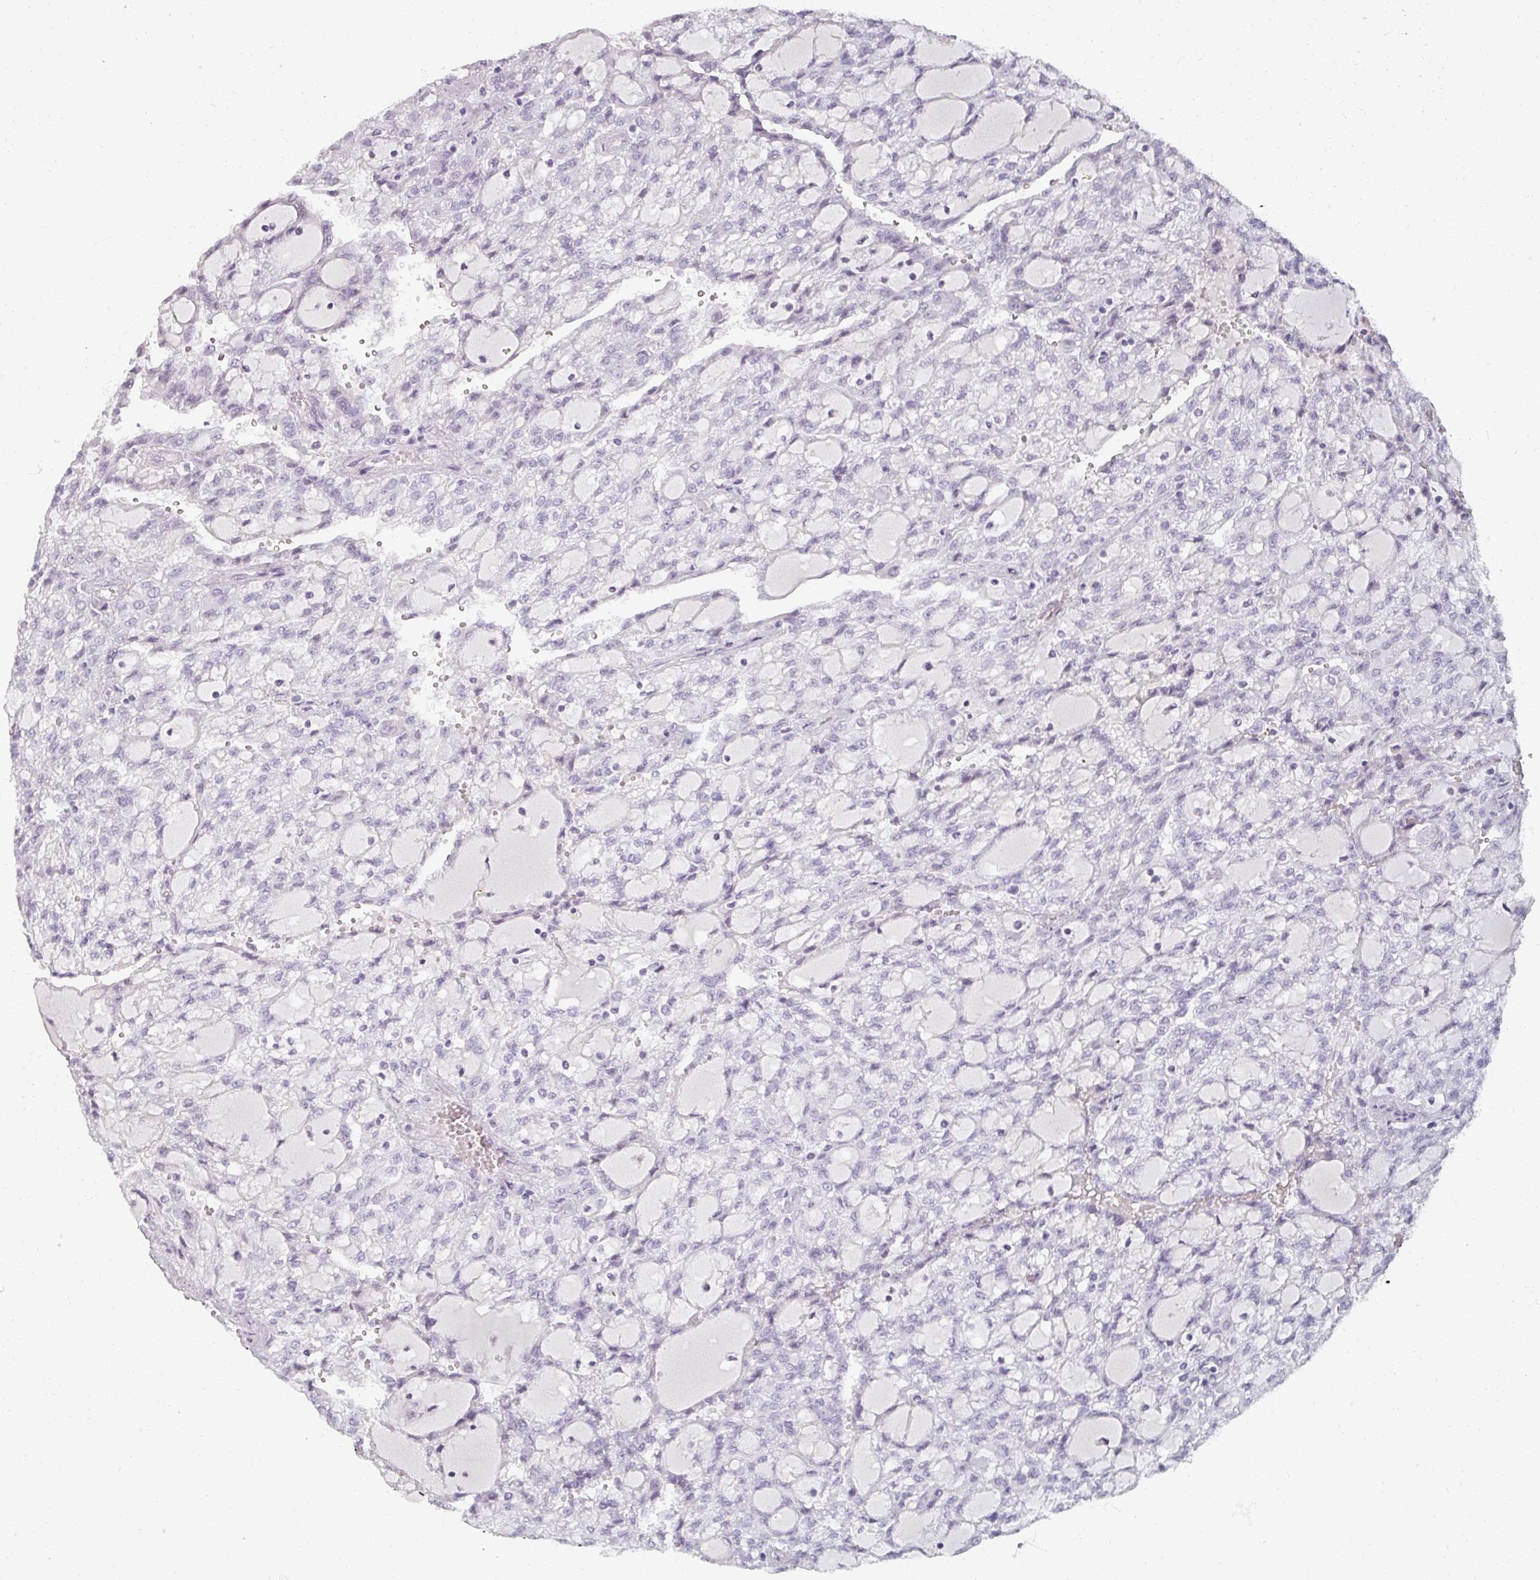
{"staining": {"intensity": "negative", "quantity": "none", "location": "none"}, "tissue": "renal cancer", "cell_type": "Tumor cells", "image_type": "cancer", "snomed": [{"axis": "morphology", "description": "Adenocarcinoma, NOS"}, {"axis": "topography", "description": "Kidney"}], "caption": "Human renal cancer (adenocarcinoma) stained for a protein using IHC demonstrates no staining in tumor cells.", "gene": "REG3G", "patient": {"sex": "male", "age": 63}}